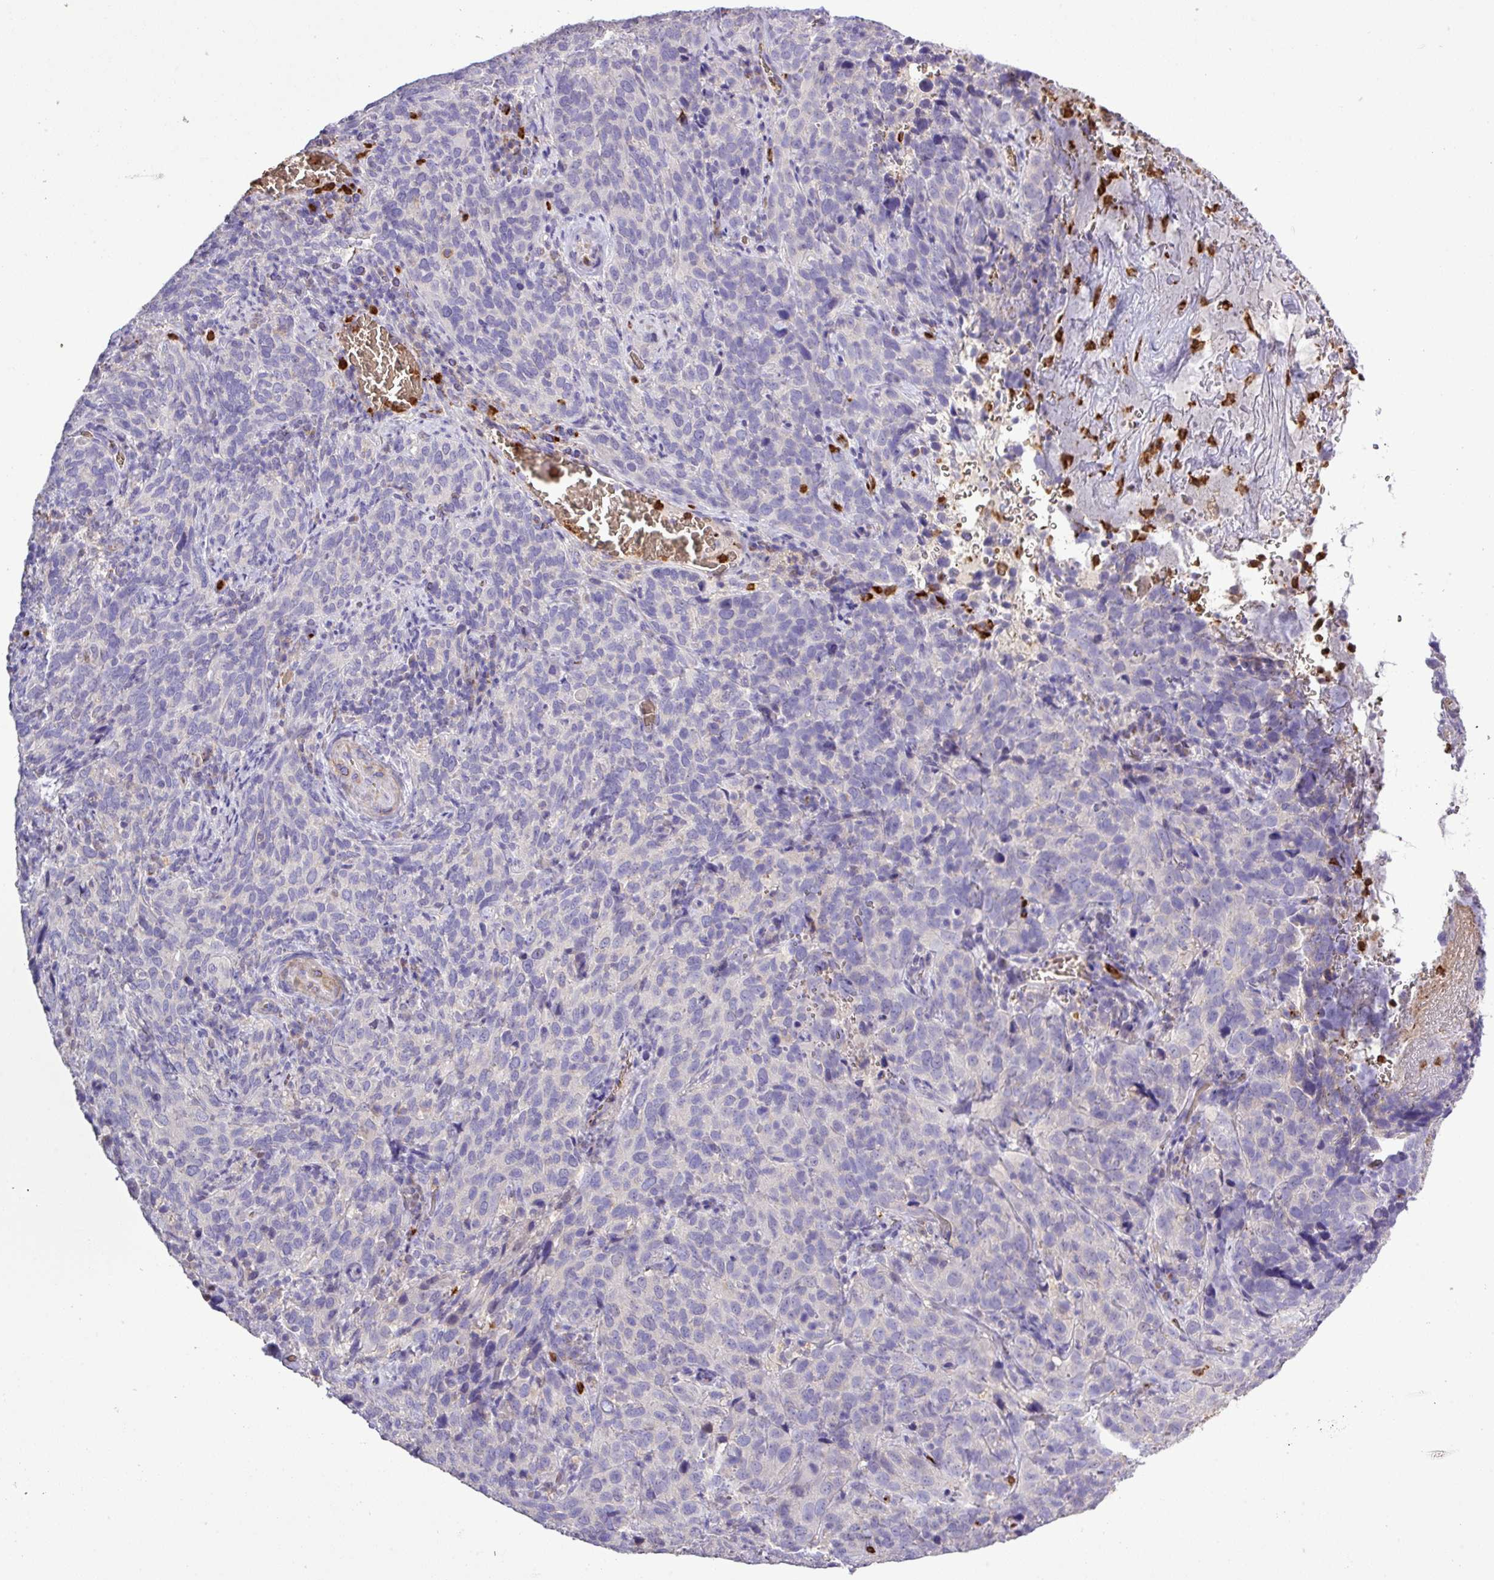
{"staining": {"intensity": "negative", "quantity": "none", "location": "none"}, "tissue": "cervical cancer", "cell_type": "Tumor cells", "image_type": "cancer", "snomed": [{"axis": "morphology", "description": "Squamous cell carcinoma, NOS"}, {"axis": "topography", "description": "Cervix"}], "caption": "Image shows no protein positivity in tumor cells of squamous cell carcinoma (cervical) tissue. Nuclei are stained in blue.", "gene": "MGAT4B", "patient": {"sex": "female", "age": 51}}